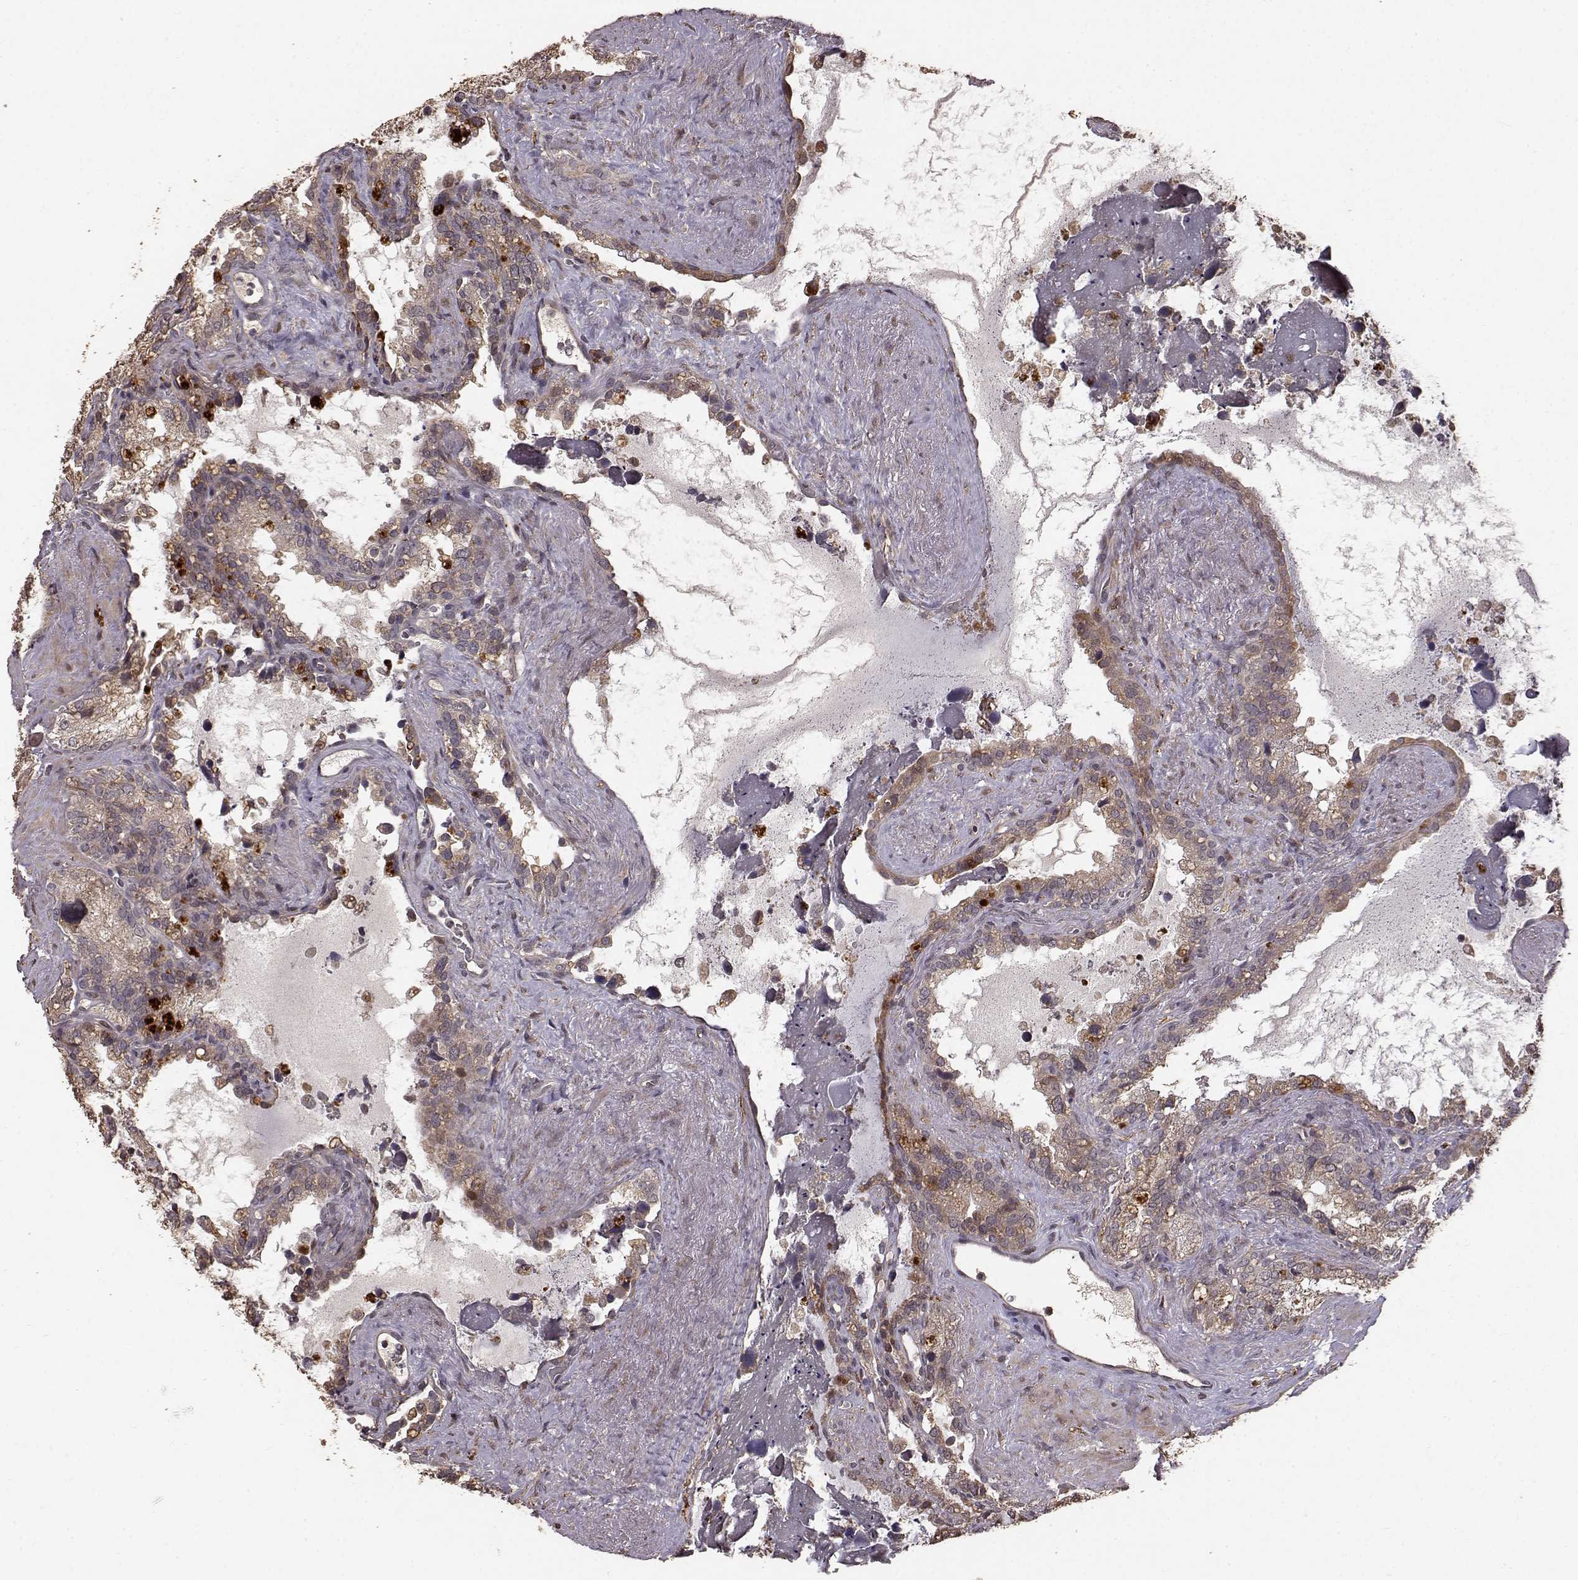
{"staining": {"intensity": "moderate", "quantity": "25%-75%", "location": "cytoplasmic/membranous"}, "tissue": "seminal vesicle", "cell_type": "Glandular cells", "image_type": "normal", "snomed": [{"axis": "morphology", "description": "Normal tissue, NOS"}, {"axis": "topography", "description": "Seminal veicle"}], "caption": "This micrograph demonstrates immunohistochemistry staining of benign seminal vesicle, with medium moderate cytoplasmic/membranous staining in approximately 25%-75% of glandular cells.", "gene": "USP15", "patient": {"sex": "male", "age": 71}}